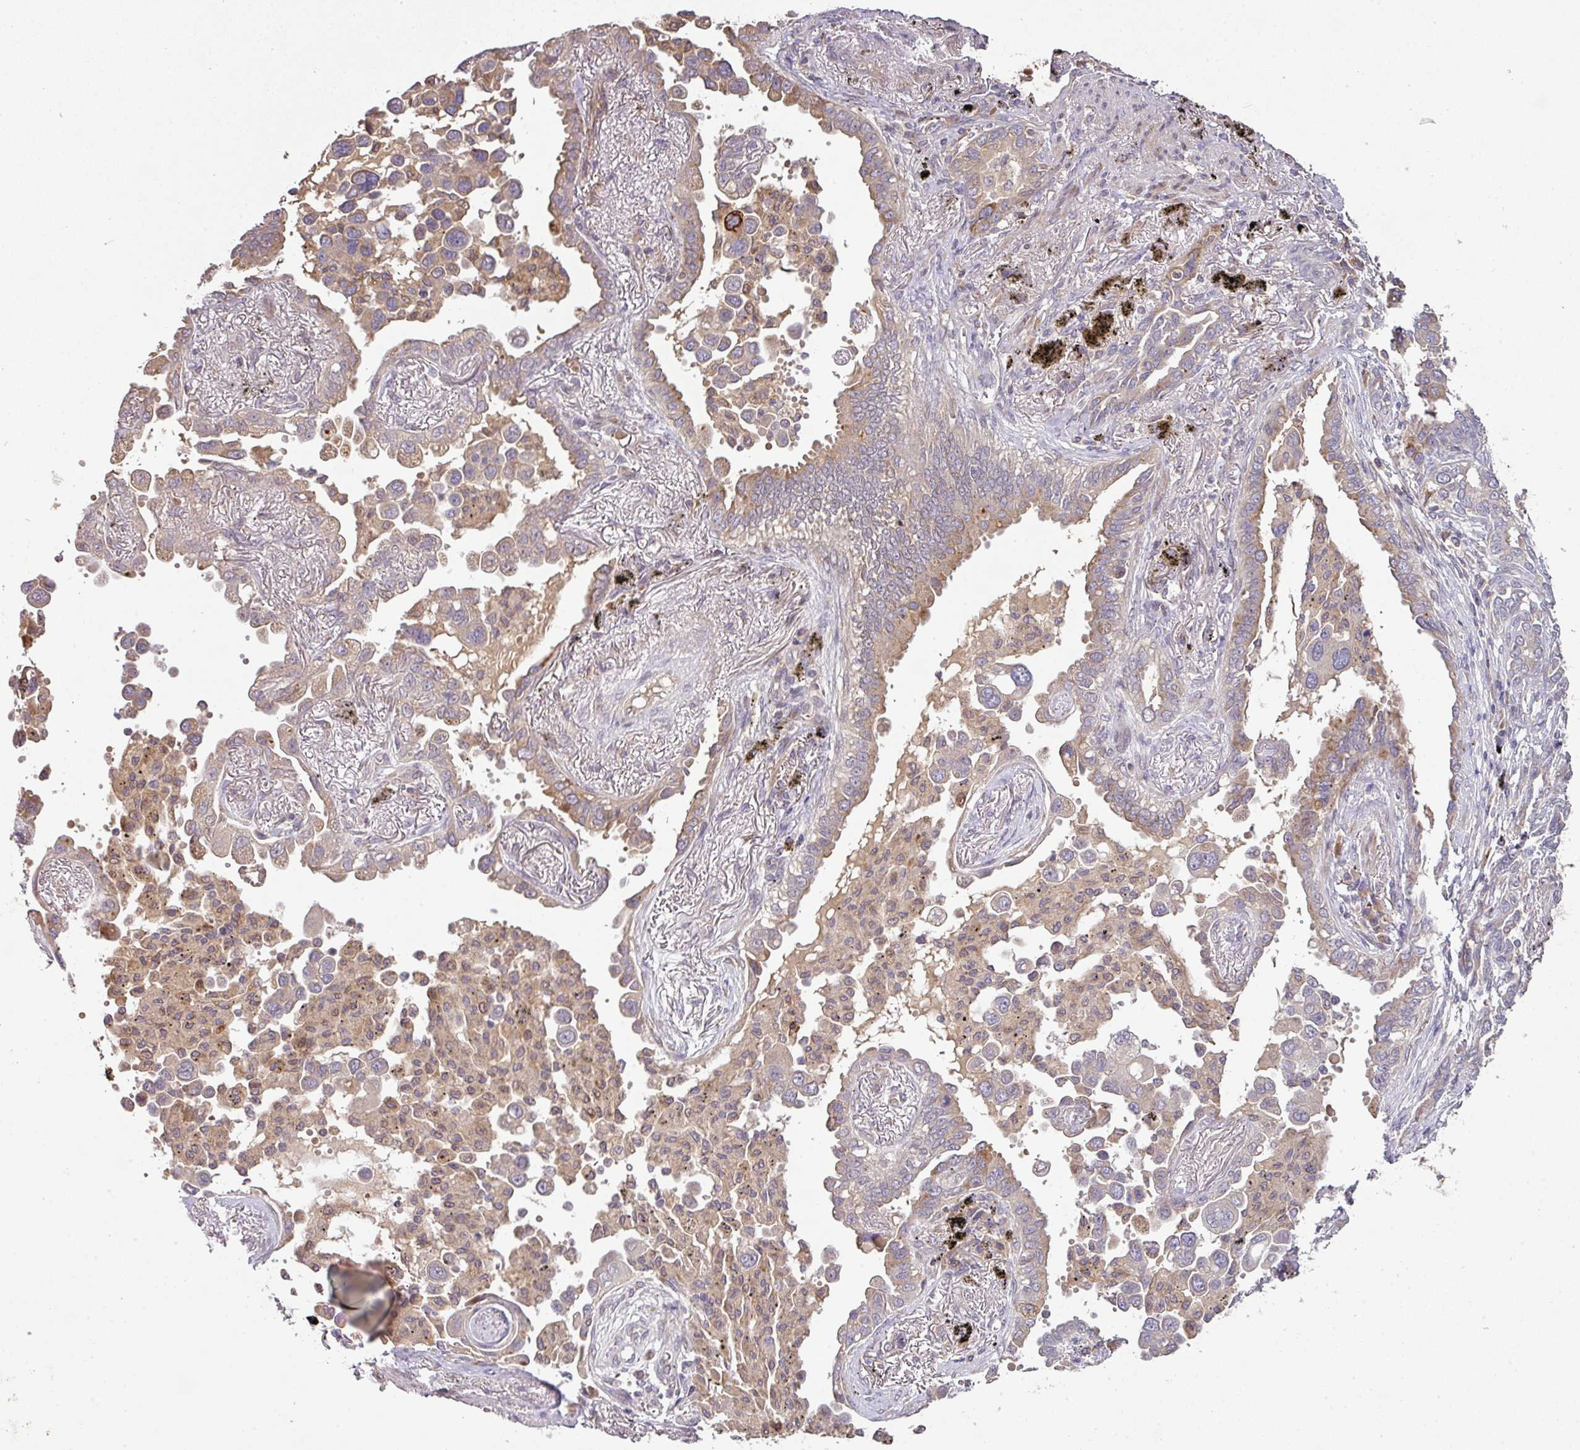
{"staining": {"intensity": "moderate", "quantity": "25%-75%", "location": "cytoplasmic/membranous"}, "tissue": "lung cancer", "cell_type": "Tumor cells", "image_type": "cancer", "snomed": [{"axis": "morphology", "description": "Adenocarcinoma, NOS"}, {"axis": "topography", "description": "Lung"}], "caption": "A brown stain labels moderate cytoplasmic/membranous positivity of a protein in lung cancer (adenocarcinoma) tumor cells.", "gene": "SPCS3", "patient": {"sex": "male", "age": 67}}